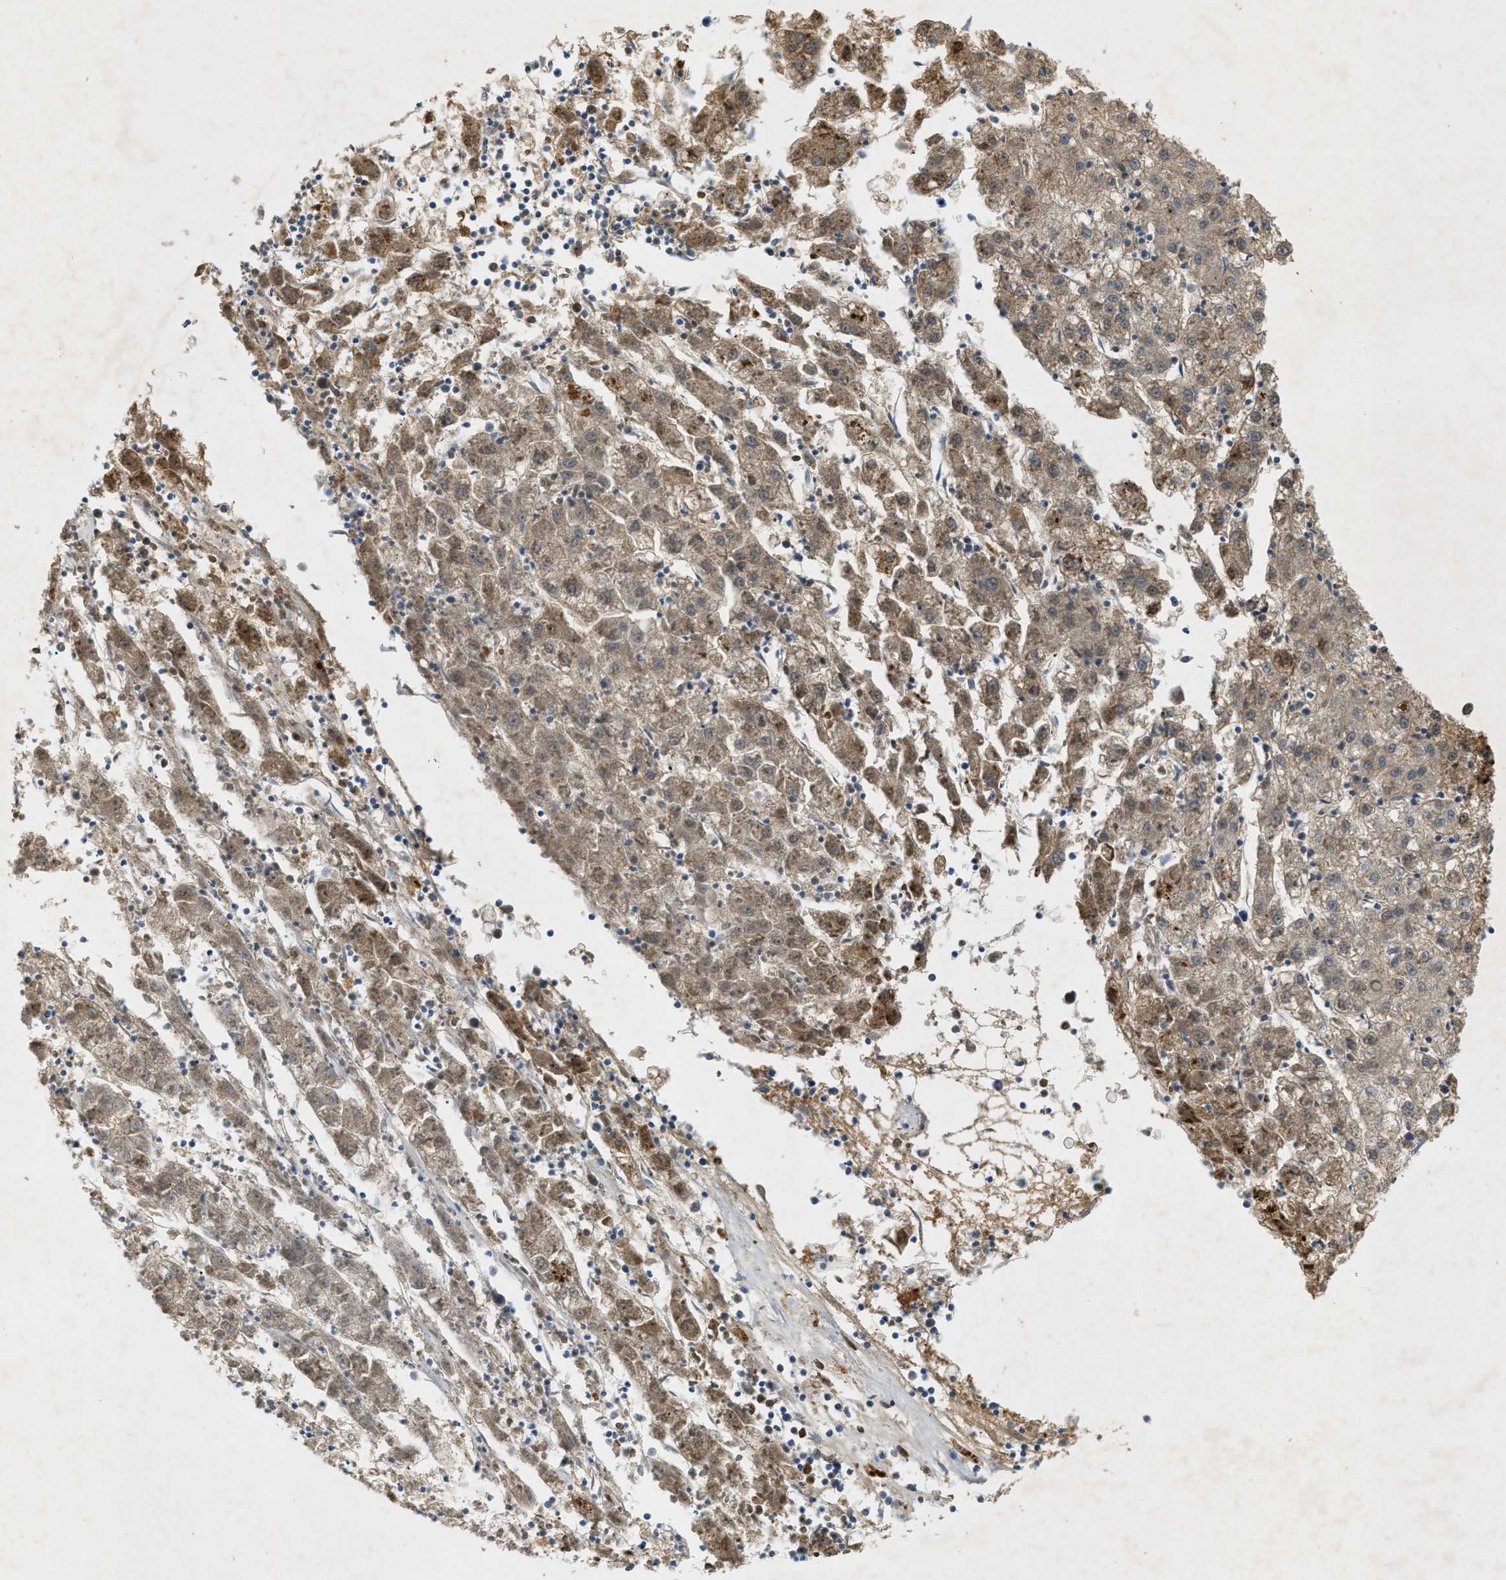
{"staining": {"intensity": "moderate", "quantity": ">75%", "location": "cytoplasmic/membranous"}, "tissue": "liver cancer", "cell_type": "Tumor cells", "image_type": "cancer", "snomed": [{"axis": "morphology", "description": "Carcinoma, Hepatocellular, NOS"}, {"axis": "topography", "description": "Liver"}], "caption": "Hepatocellular carcinoma (liver) tissue demonstrates moderate cytoplasmic/membranous positivity in approximately >75% of tumor cells, visualized by immunohistochemistry.", "gene": "PDCL3", "patient": {"sex": "male", "age": 72}}